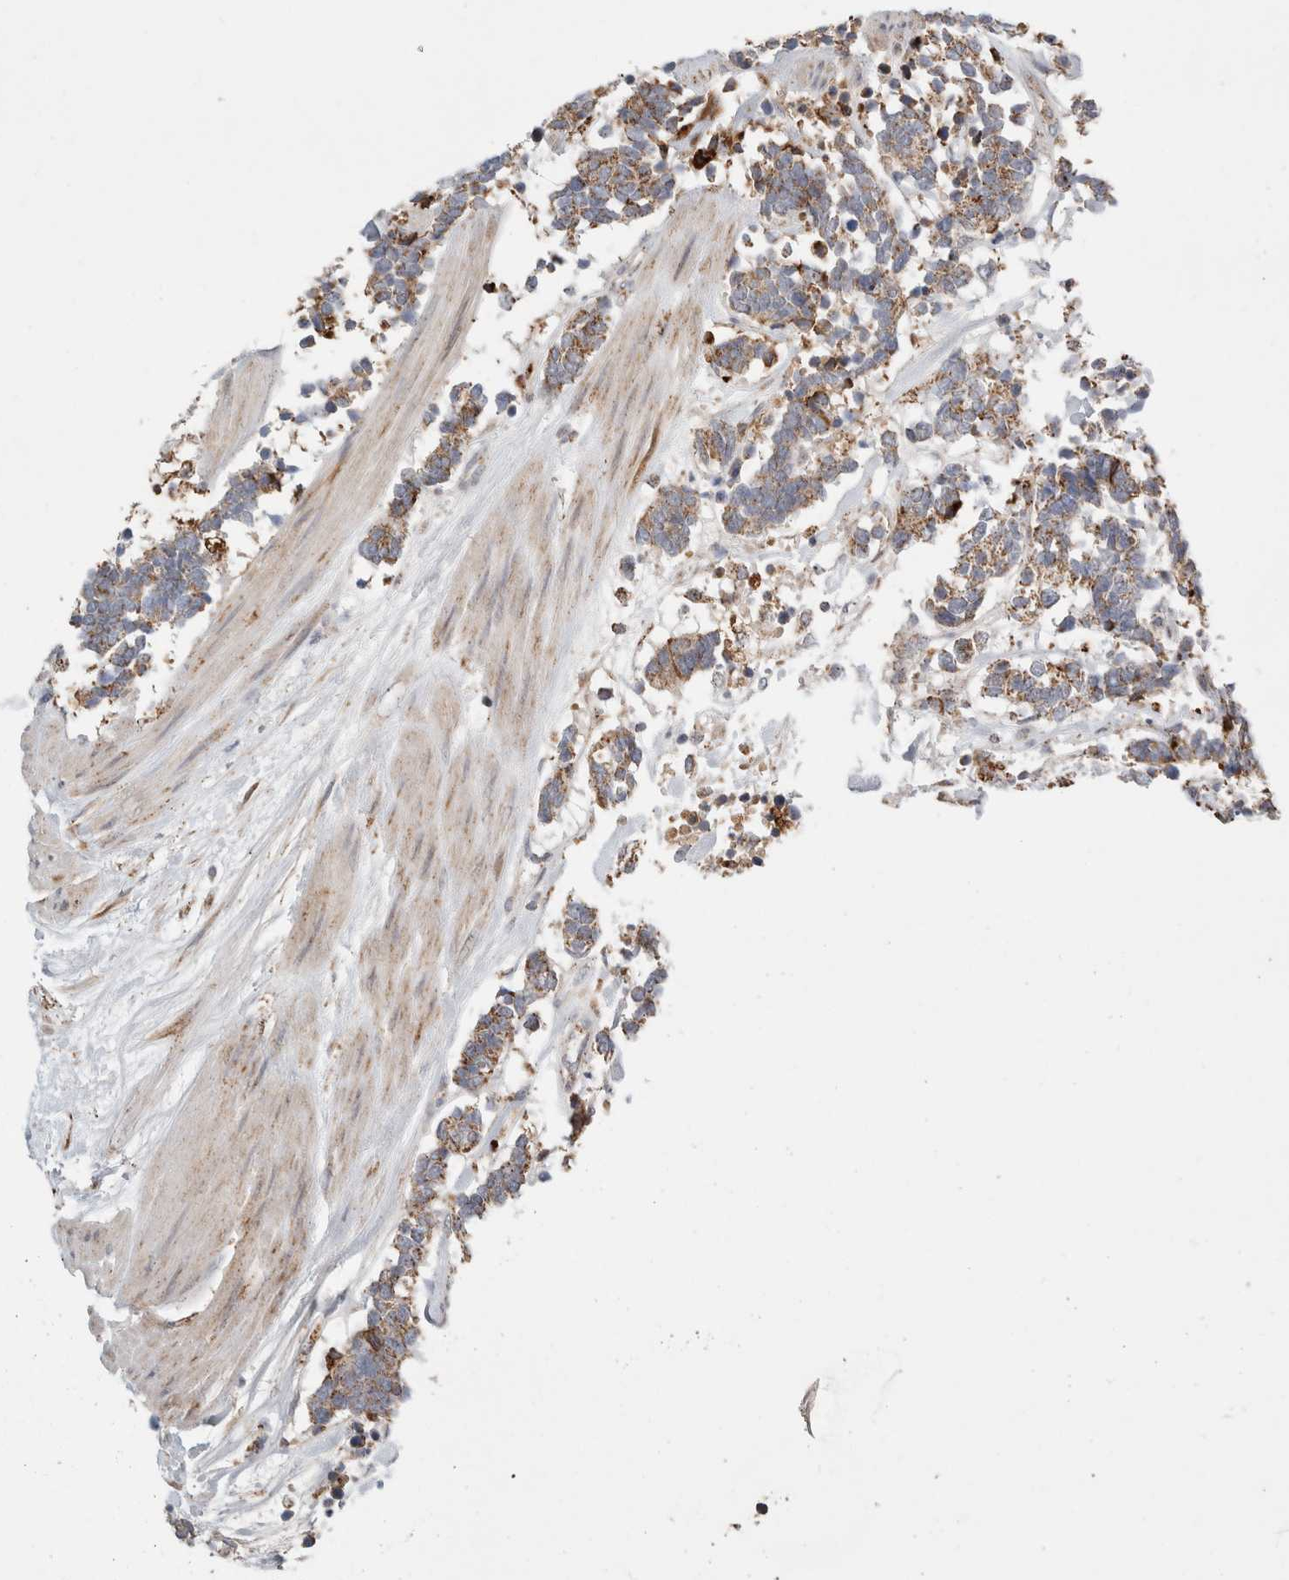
{"staining": {"intensity": "moderate", "quantity": "25%-75%", "location": "cytoplasmic/membranous"}, "tissue": "carcinoid", "cell_type": "Tumor cells", "image_type": "cancer", "snomed": [{"axis": "morphology", "description": "Carcinoma, NOS"}, {"axis": "morphology", "description": "Carcinoid, malignant, NOS"}, {"axis": "topography", "description": "Urinary bladder"}], "caption": "Approximately 25%-75% of tumor cells in carcinoid demonstrate moderate cytoplasmic/membranous protein positivity as visualized by brown immunohistochemical staining.", "gene": "HROB", "patient": {"sex": "male", "age": 57}}